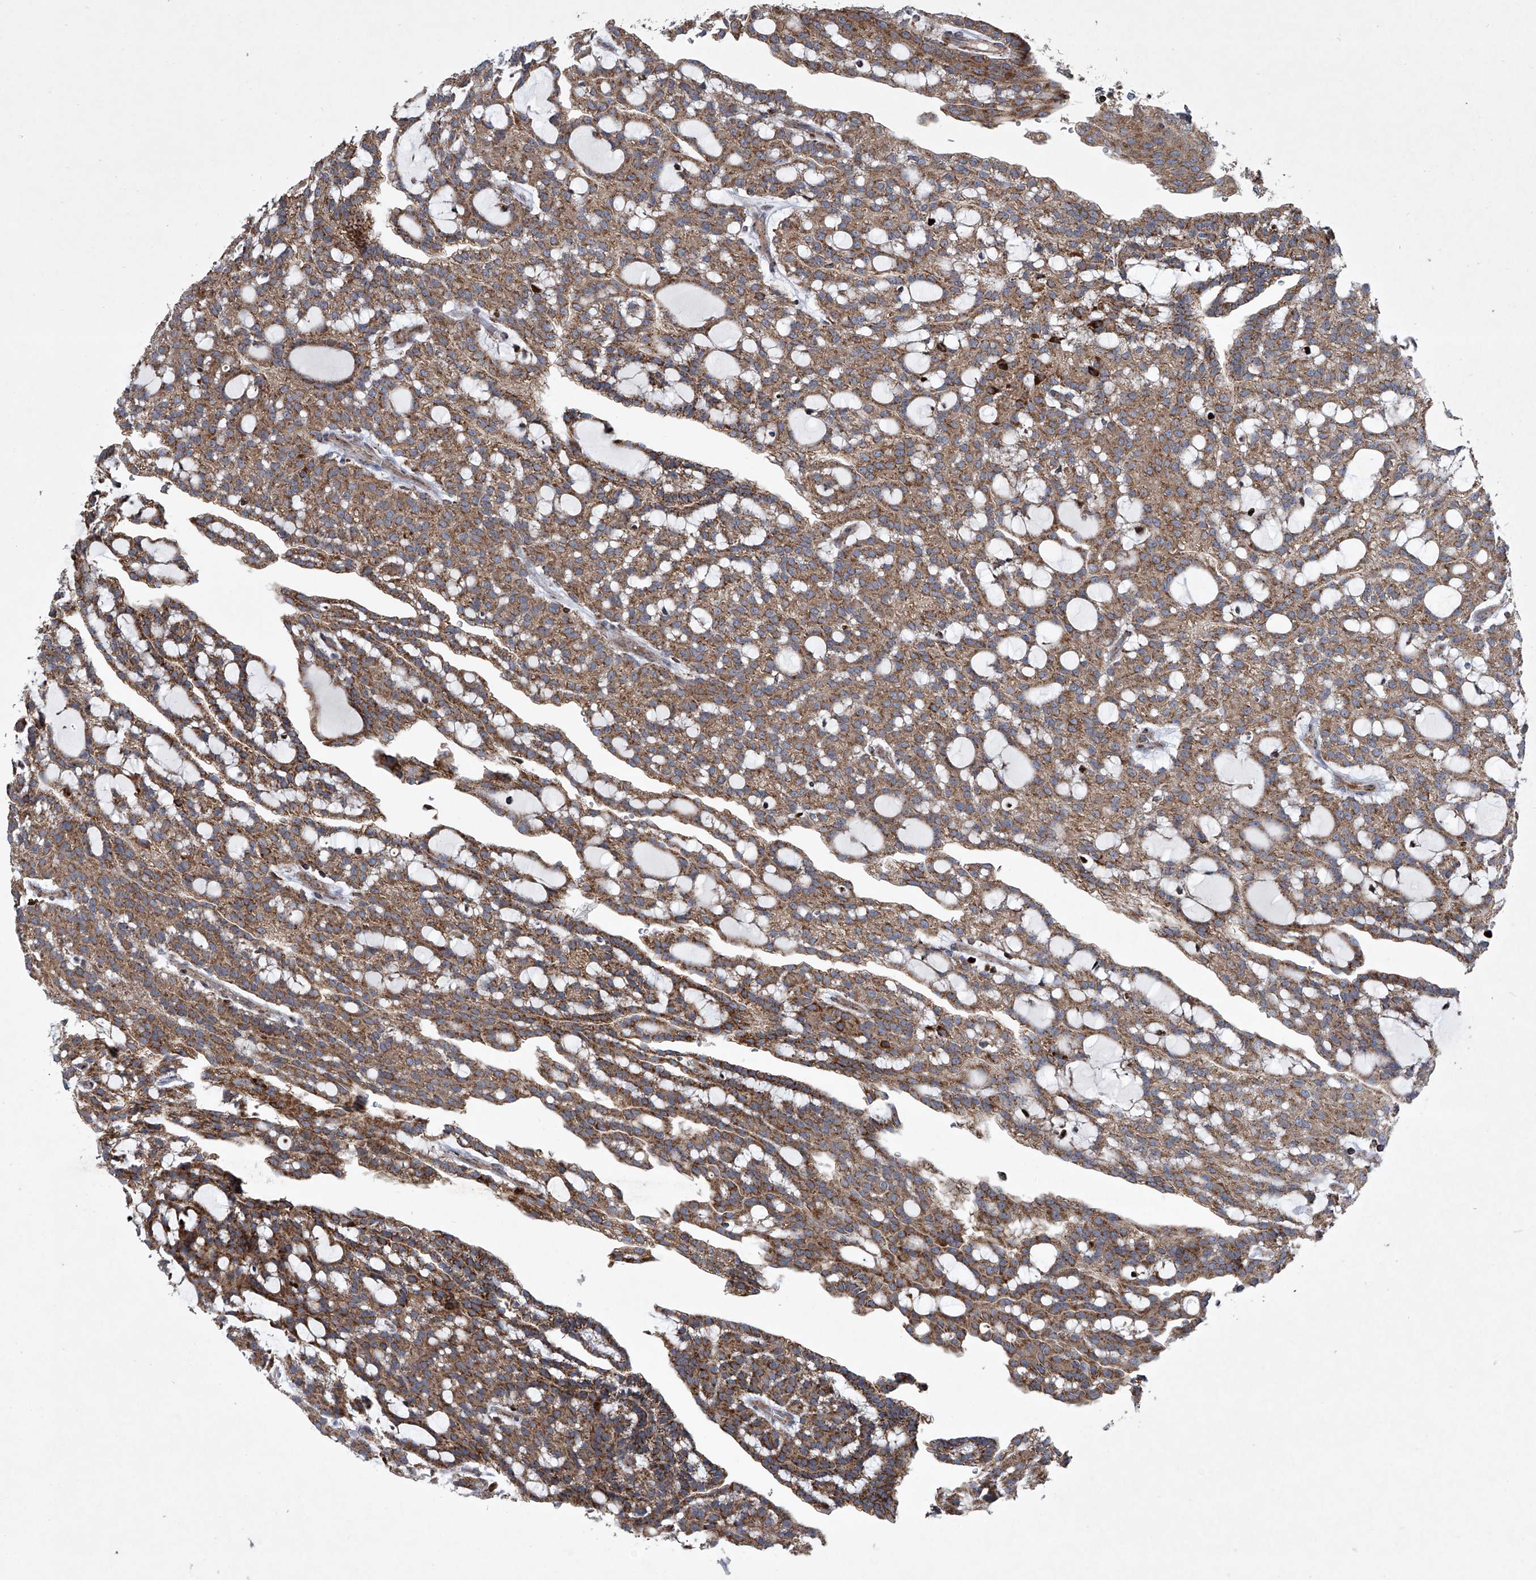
{"staining": {"intensity": "moderate", "quantity": ">75%", "location": "cytoplasmic/membranous"}, "tissue": "renal cancer", "cell_type": "Tumor cells", "image_type": "cancer", "snomed": [{"axis": "morphology", "description": "Adenocarcinoma, NOS"}, {"axis": "topography", "description": "Kidney"}], "caption": "Protein staining of renal adenocarcinoma tissue demonstrates moderate cytoplasmic/membranous expression in about >75% of tumor cells.", "gene": "STRADA", "patient": {"sex": "male", "age": 63}}